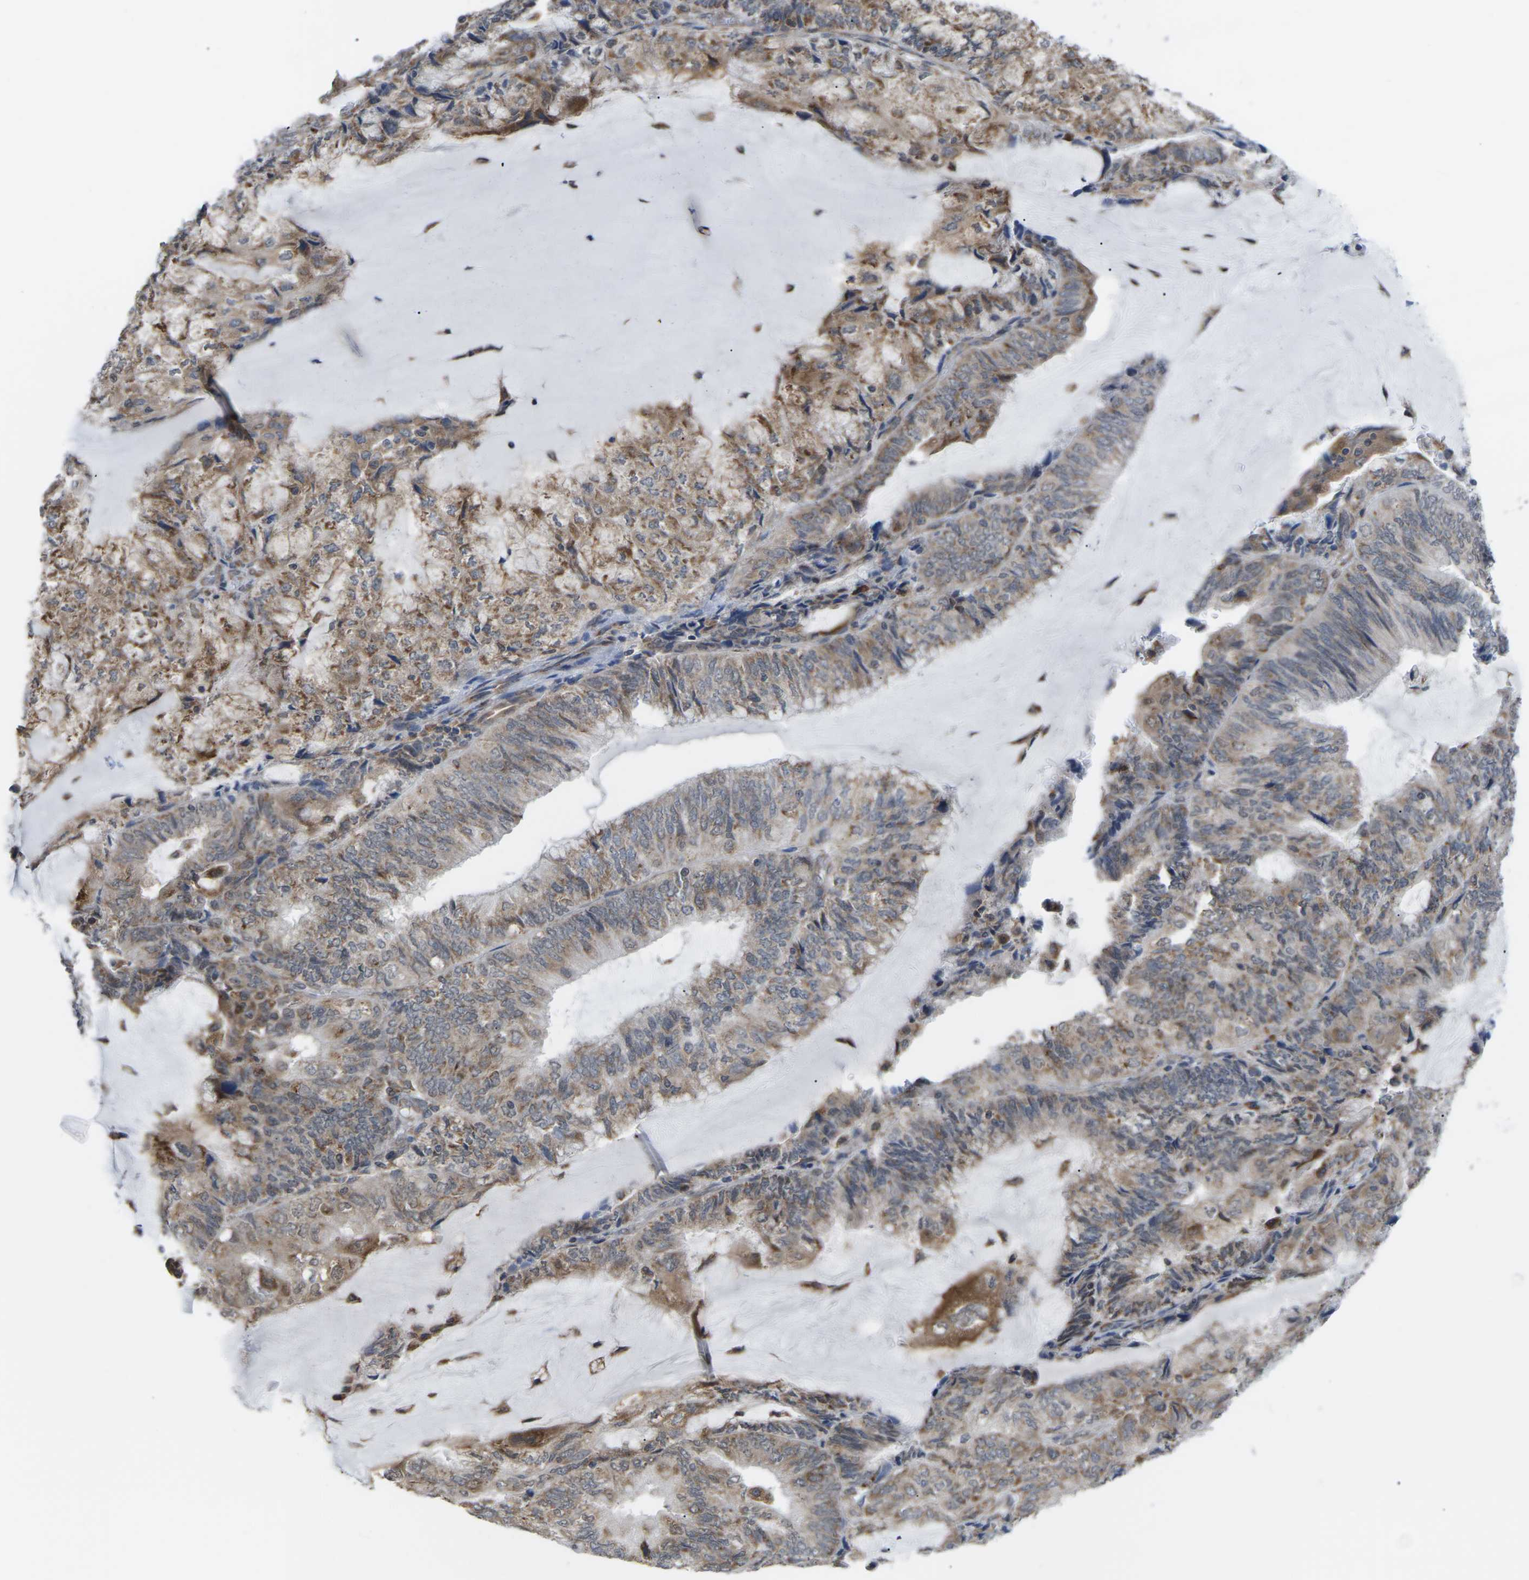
{"staining": {"intensity": "moderate", "quantity": "25%-75%", "location": "cytoplasmic/membranous"}, "tissue": "endometrial cancer", "cell_type": "Tumor cells", "image_type": "cancer", "snomed": [{"axis": "morphology", "description": "Adenocarcinoma, NOS"}, {"axis": "topography", "description": "Endometrium"}], "caption": "Tumor cells display medium levels of moderate cytoplasmic/membranous expression in approximately 25%-75% of cells in endometrial adenocarcinoma. Immunohistochemistry stains the protein in brown and the nuclei are stained blue.", "gene": "PDZK1IP1", "patient": {"sex": "female", "age": 81}}